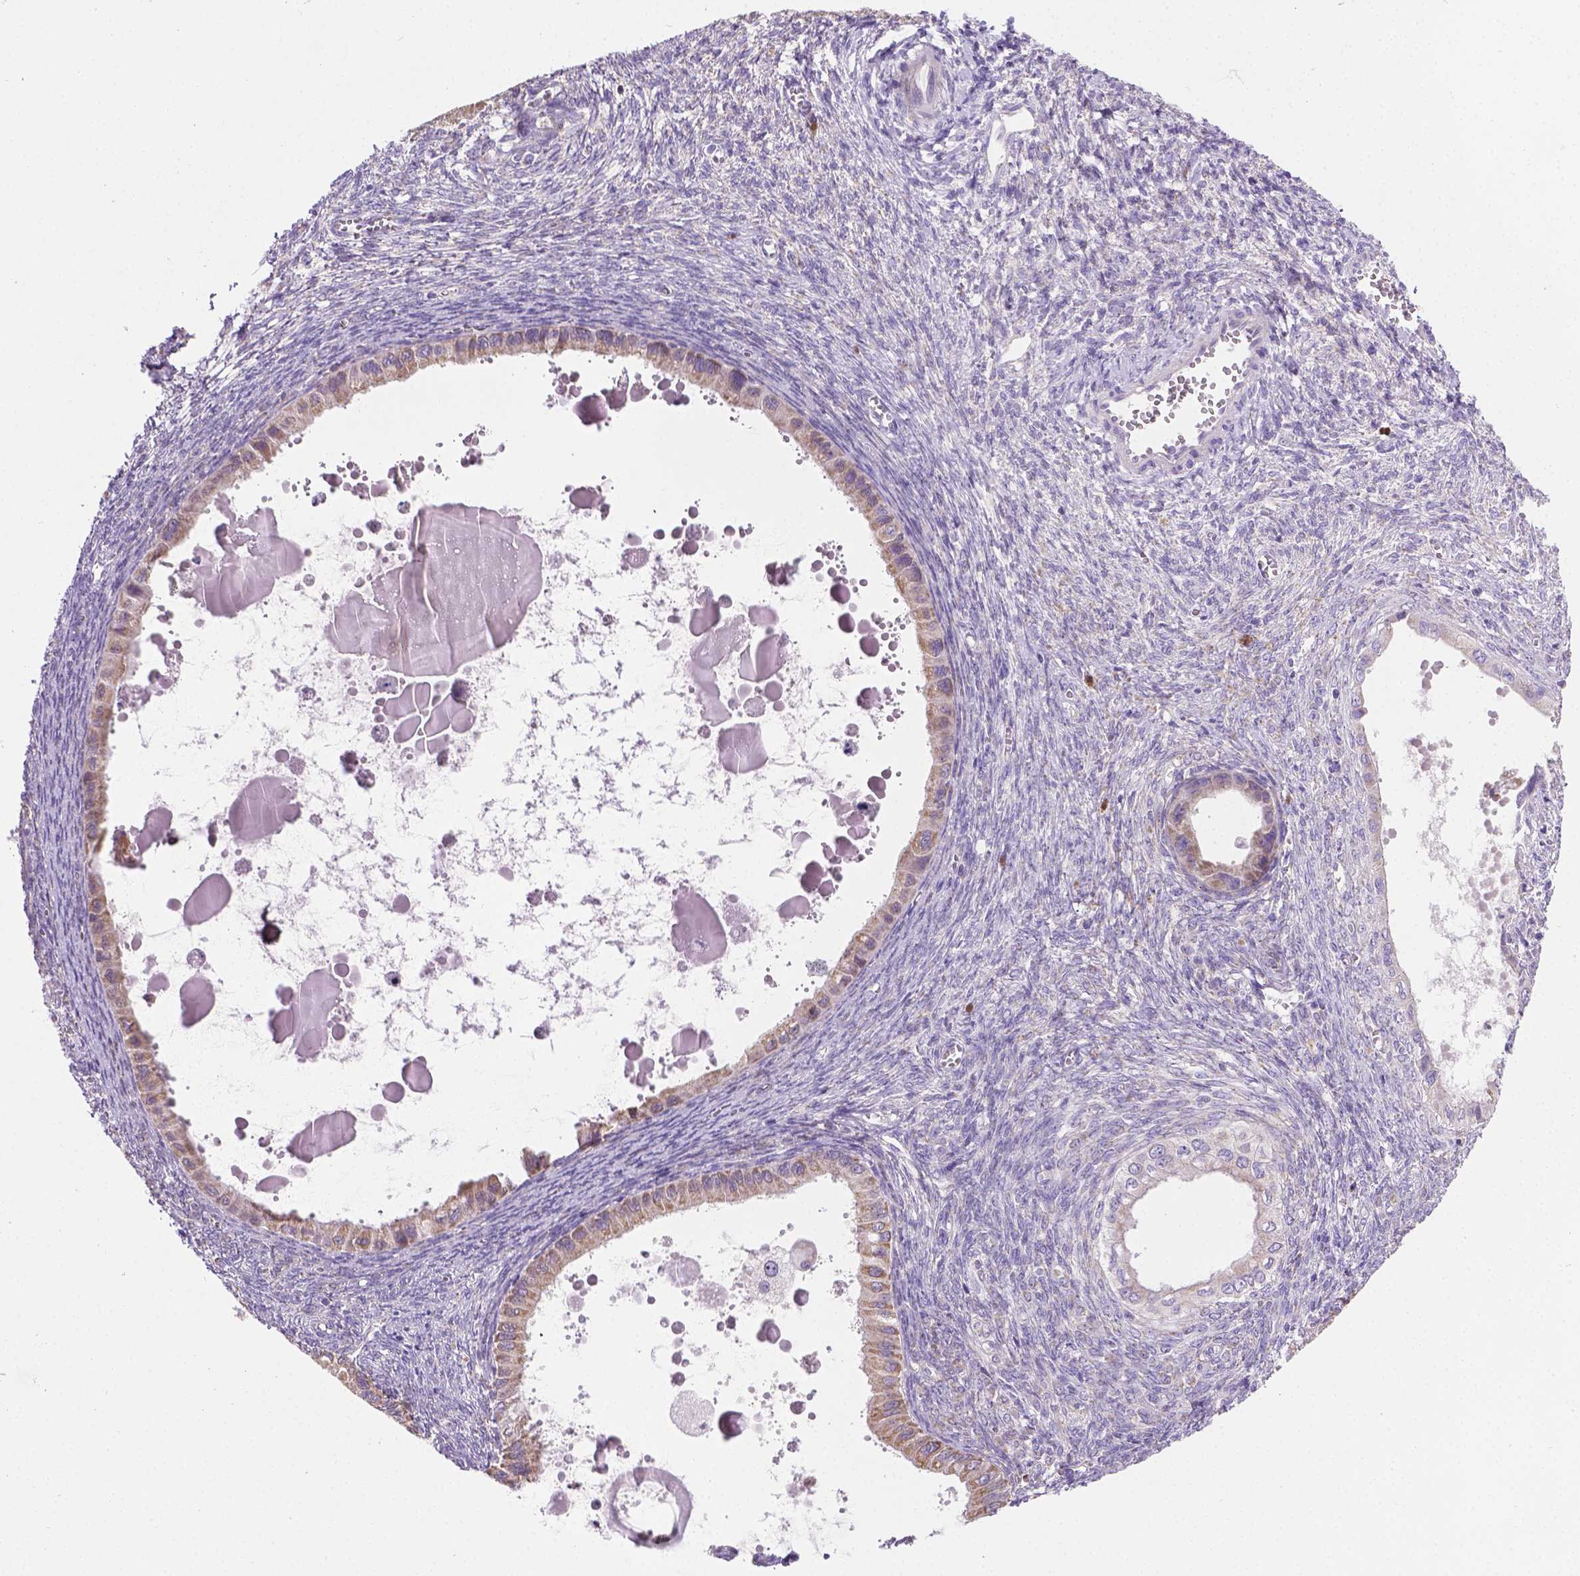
{"staining": {"intensity": "weak", "quantity": "25%-75%", "location": "cytoplasmic/membranous"}, "tissue": "ovarian cancer", "cell_type": "Tumor cells", "image_type": "cancer", "snomed": [{"axis": "morphology", "description": "Cystadenocarcinoma, mucinous, NOS"}, {"axis": "topography", "description": "Ovary"}], "caption": "A brown stain highlights weak cytoplasmic/membranous expression of a protein in ovarian cancer (mucinous cystadenocarcinoma) tumor cells. (brown staining indicates protein expression, while blue staining denotes nuclei).", "gene": "CSPG5", "patient": {"sex": "female", "age": 64}}